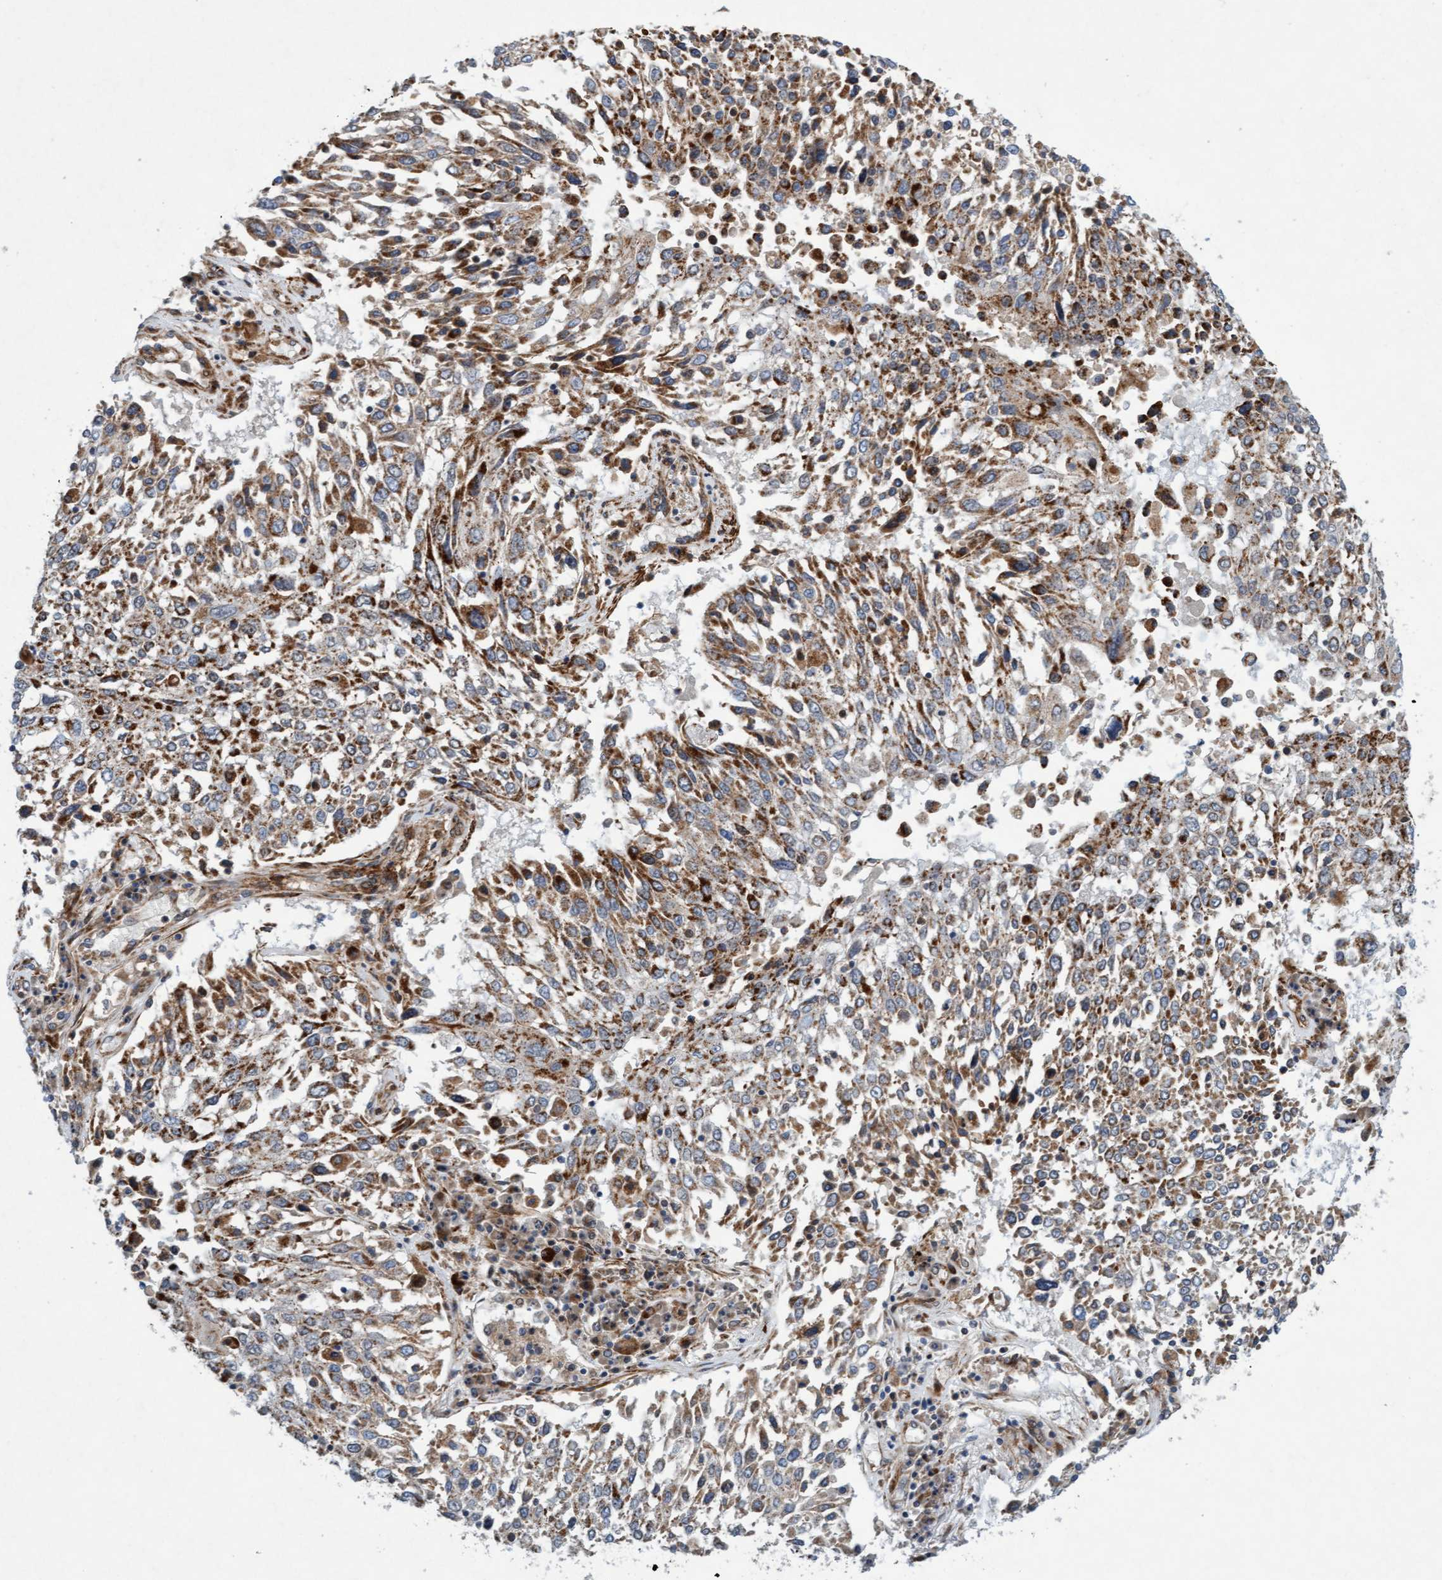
{"staining": {"intensity": "moderate", "quantity": "25%-75%", "location": "cytoplasmic/membranous"}, "tissue": "lung cancer", "cell_type": "Tumor cells", "image_type": "cancer", "snomed": [{"axis": "morphology", "description": "Squamous cell carcinoma, NOS"}, {"axis": "topography", "description": "Lung"}], "caption": "IHC histopathology image of squamous cell carcinoma (lung) stained for a protein (brown), which exhibits medium levels of moderate cytoplasmic/membranous positivity in approximately 25%-75% of tumor cells.", "gene": "TMEM70", "patient": {"sex": "male", "age": 65}}